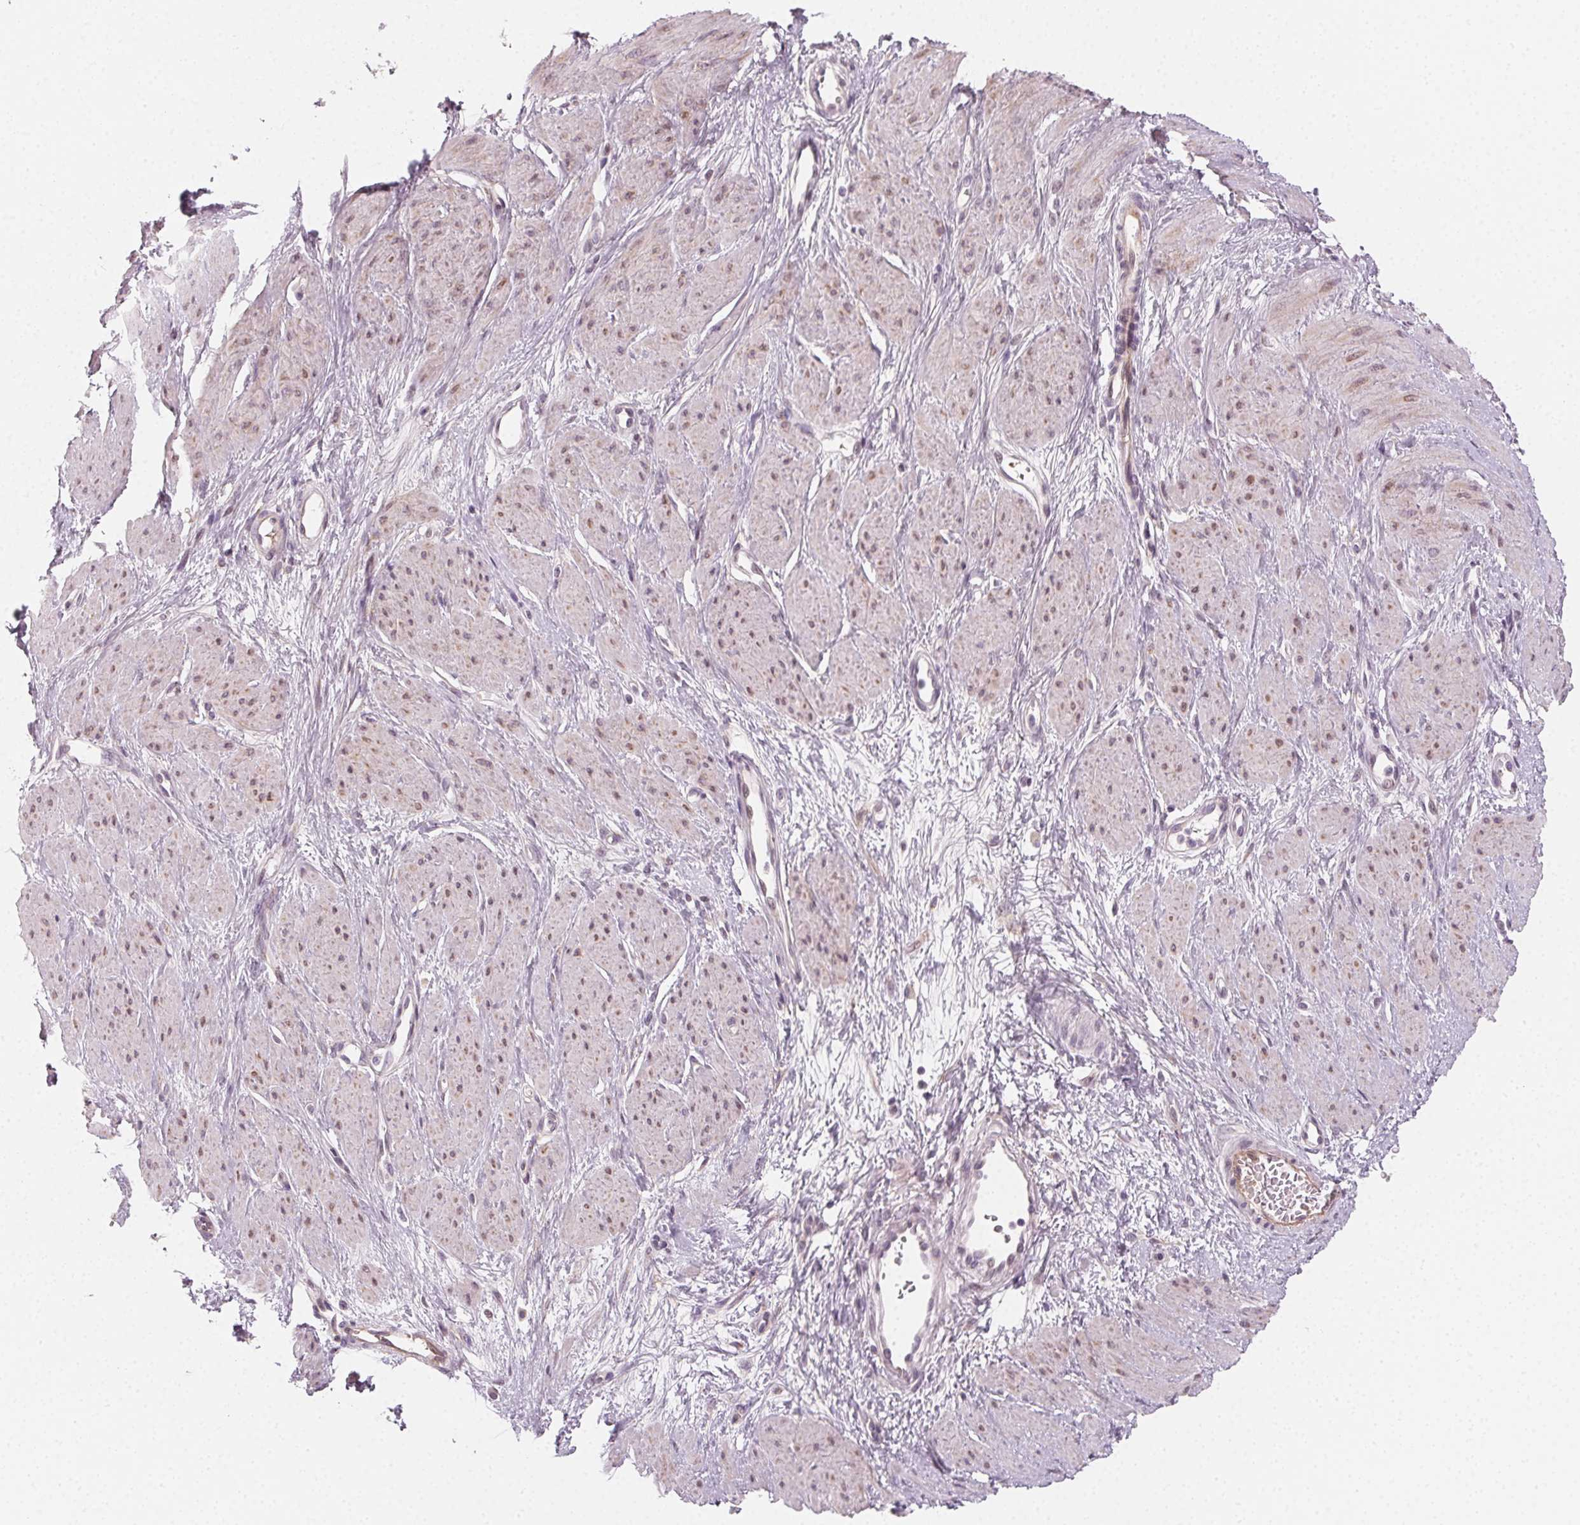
{"staining": {"intensity": "negative", "quantity": "none", "location": "none"}, "tissue": "smooth muscle", "cell_type": "Smooth muscle cells", "image_type": "normal", "snomed": [{"axis": "morphology", "description": "Normal tissue, NOS"}, {"axis": "topography", "description": "Smooth muscle"}, {"axis": "topography", "description": "Uterus"}], "caption": "Human smooth muscle stained for a protein using immunohistochemistry (IHC) demonstrates no positivity in smooth muscle cells.", "gene": "CCDC96", "patient": {"sex": "female", "age": 39}}